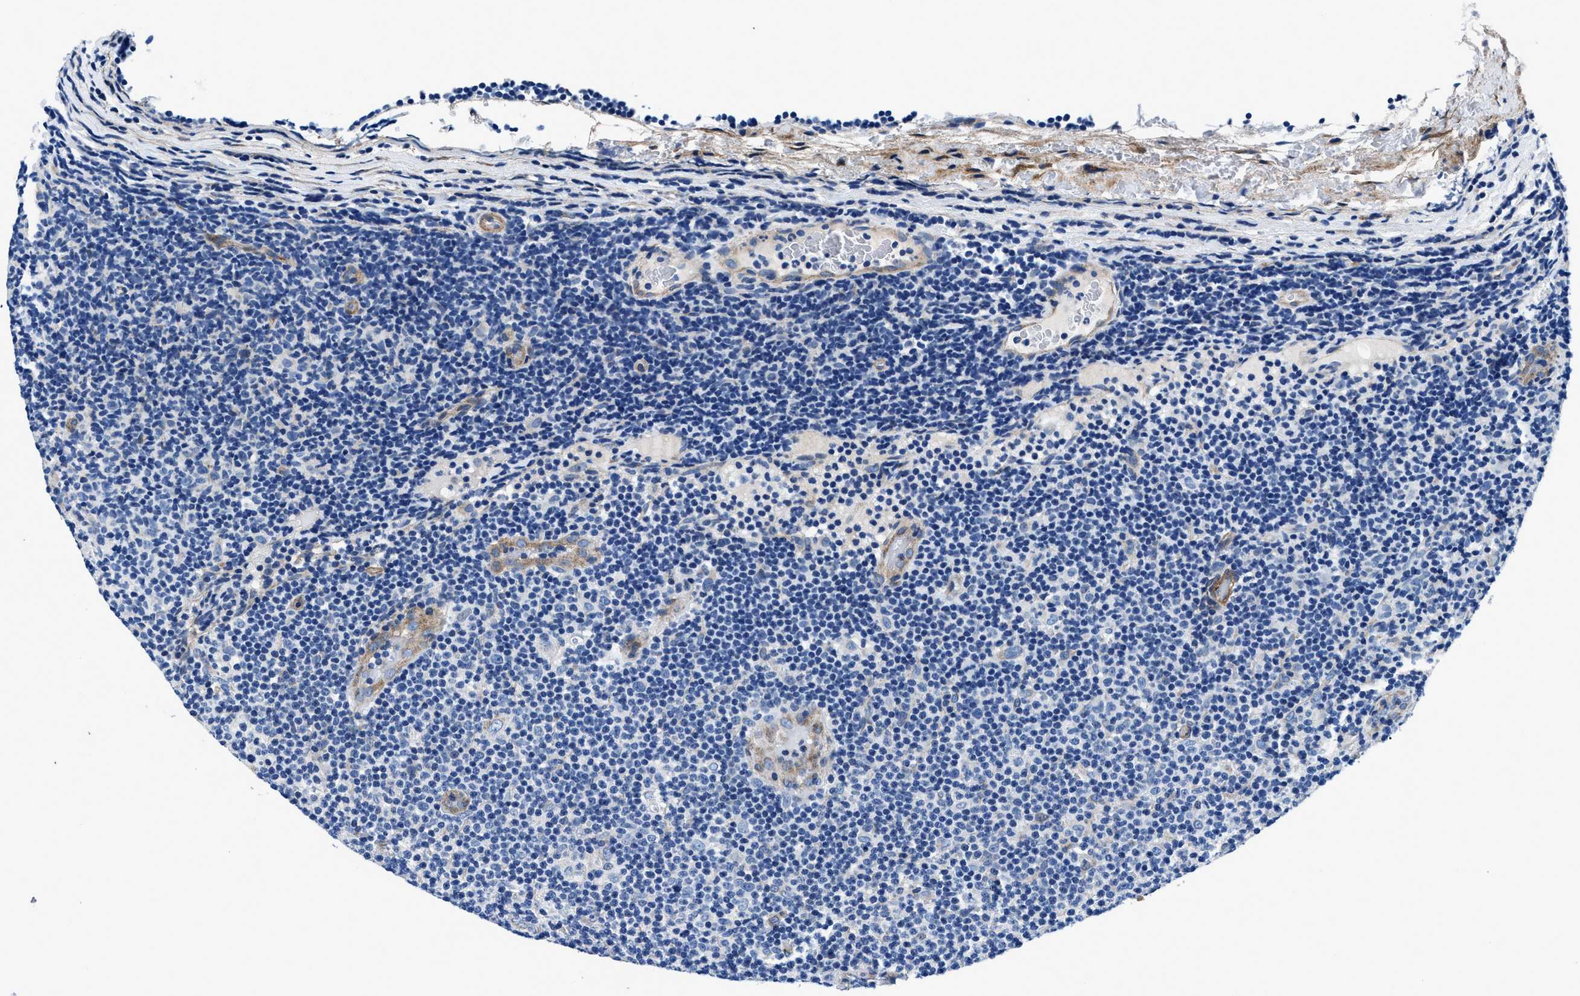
{"staining": {"intensity": "negative", "quantity": "none", "location": "none"}, "tissue": "lymphoma", "cell_type": "Tumor cells", "image_type": "cancer", "snomed": [{"axis": "morphology", "description": "Malignant lymphoma, non-Hodgkin's type, Low grade"}, {"axis": "topography", "description": "Lymph node"}], "caption": "IHC micrograph of neoplastic tissue: human lymphoma stained with DAB reveals no significant protein positivity in tumor cells.", "gene": "DAG1", "patient": {"sex": "male", "age": 83}}